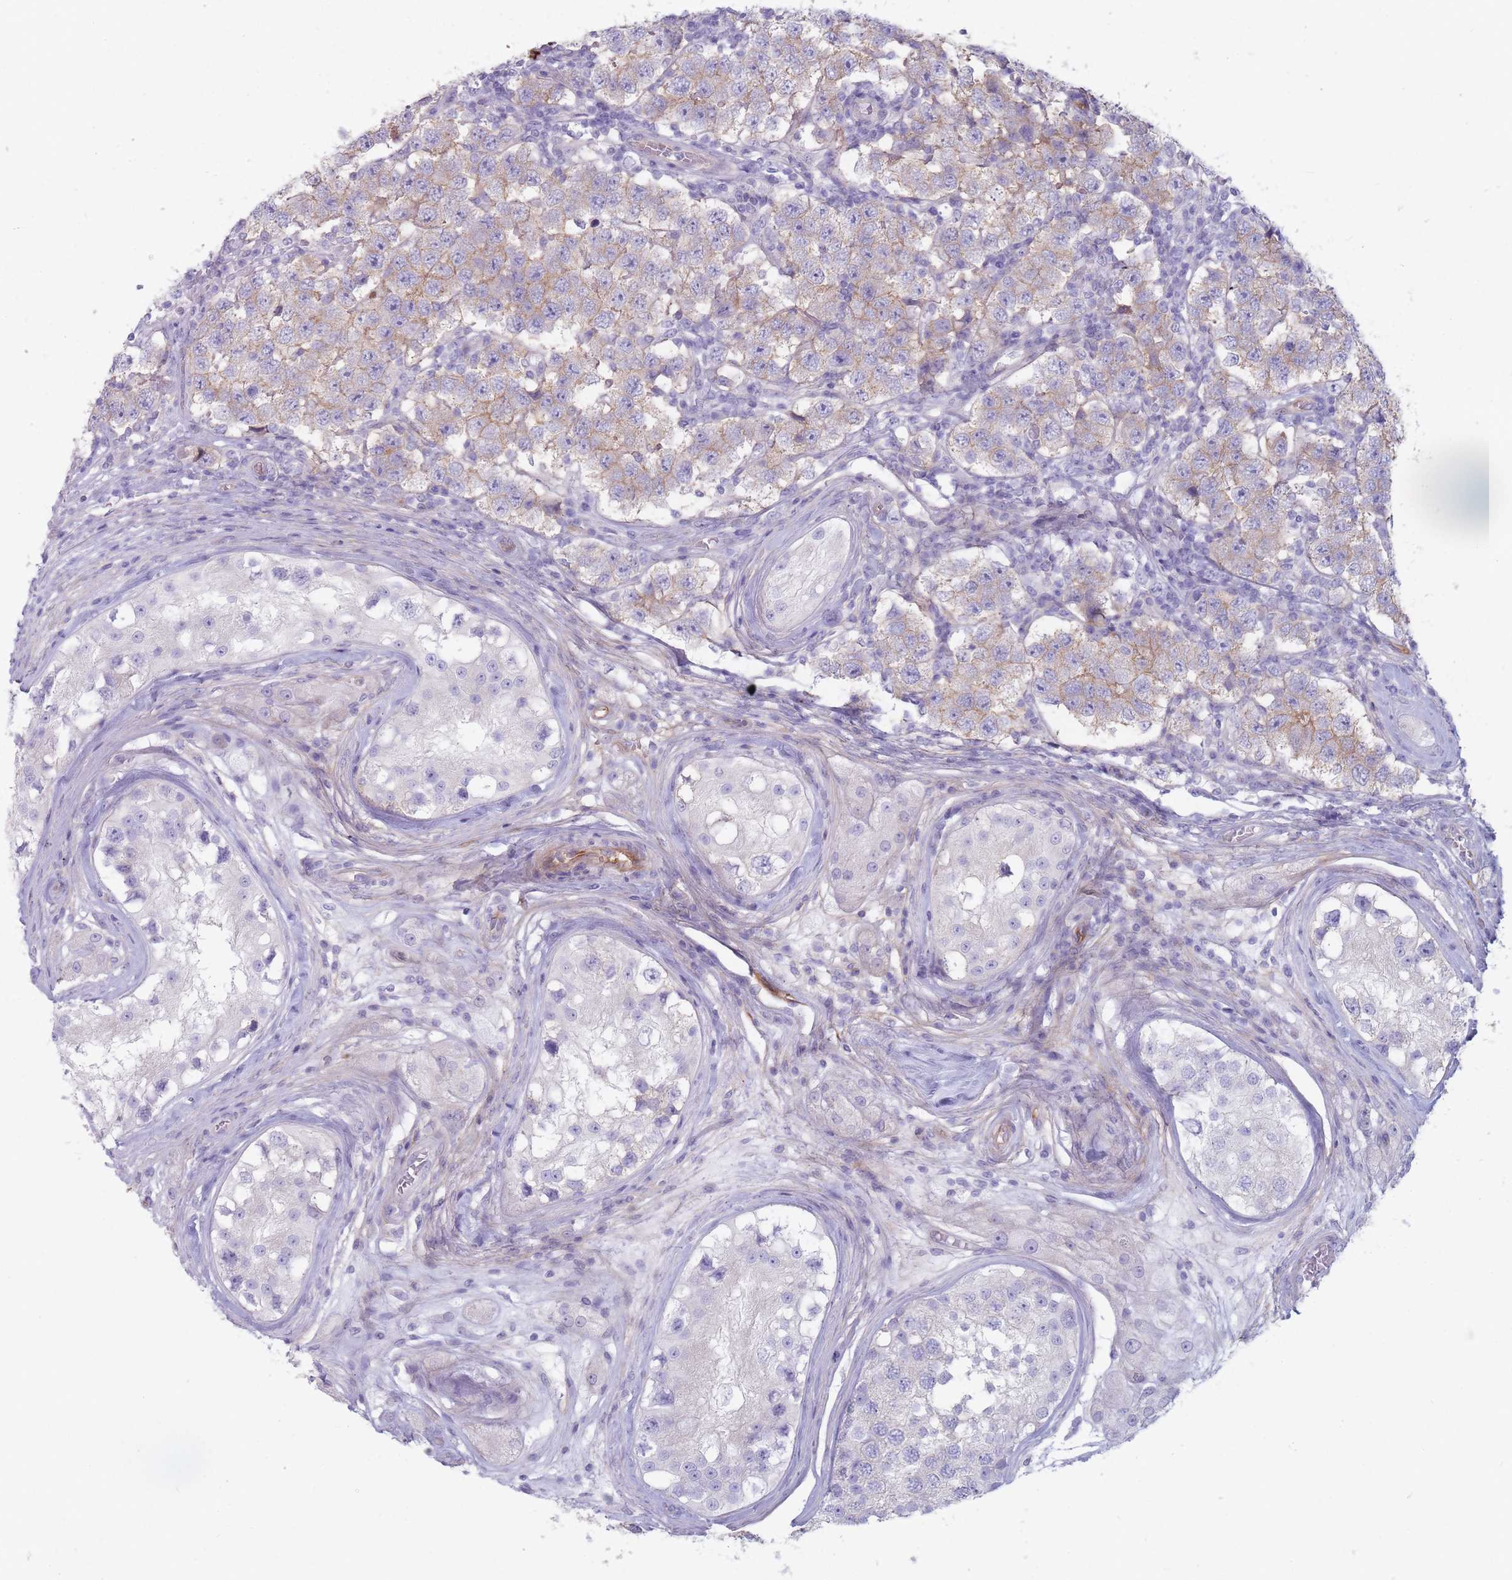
{"staining": {"intensity": "weak", "quantity": "25%-75%", "location": "cytoplasmic/membranous"}, "tissue": "testis cancer", "cell_type": "Tumor cells", "image_type": "cancer", "snomed": [{"axis": "morphology", "description": "Seminoma, NOS"}, {"axis": "topography", "description": "Testis"}], "caption": "The immunohistochemical stain highlights weak cytoplasmic/membranous positivity in tumor cells of testis cancer (seminoma) tissue.", "gene": "PLPP1", "patient": {"sex": "male", "age": 34}}